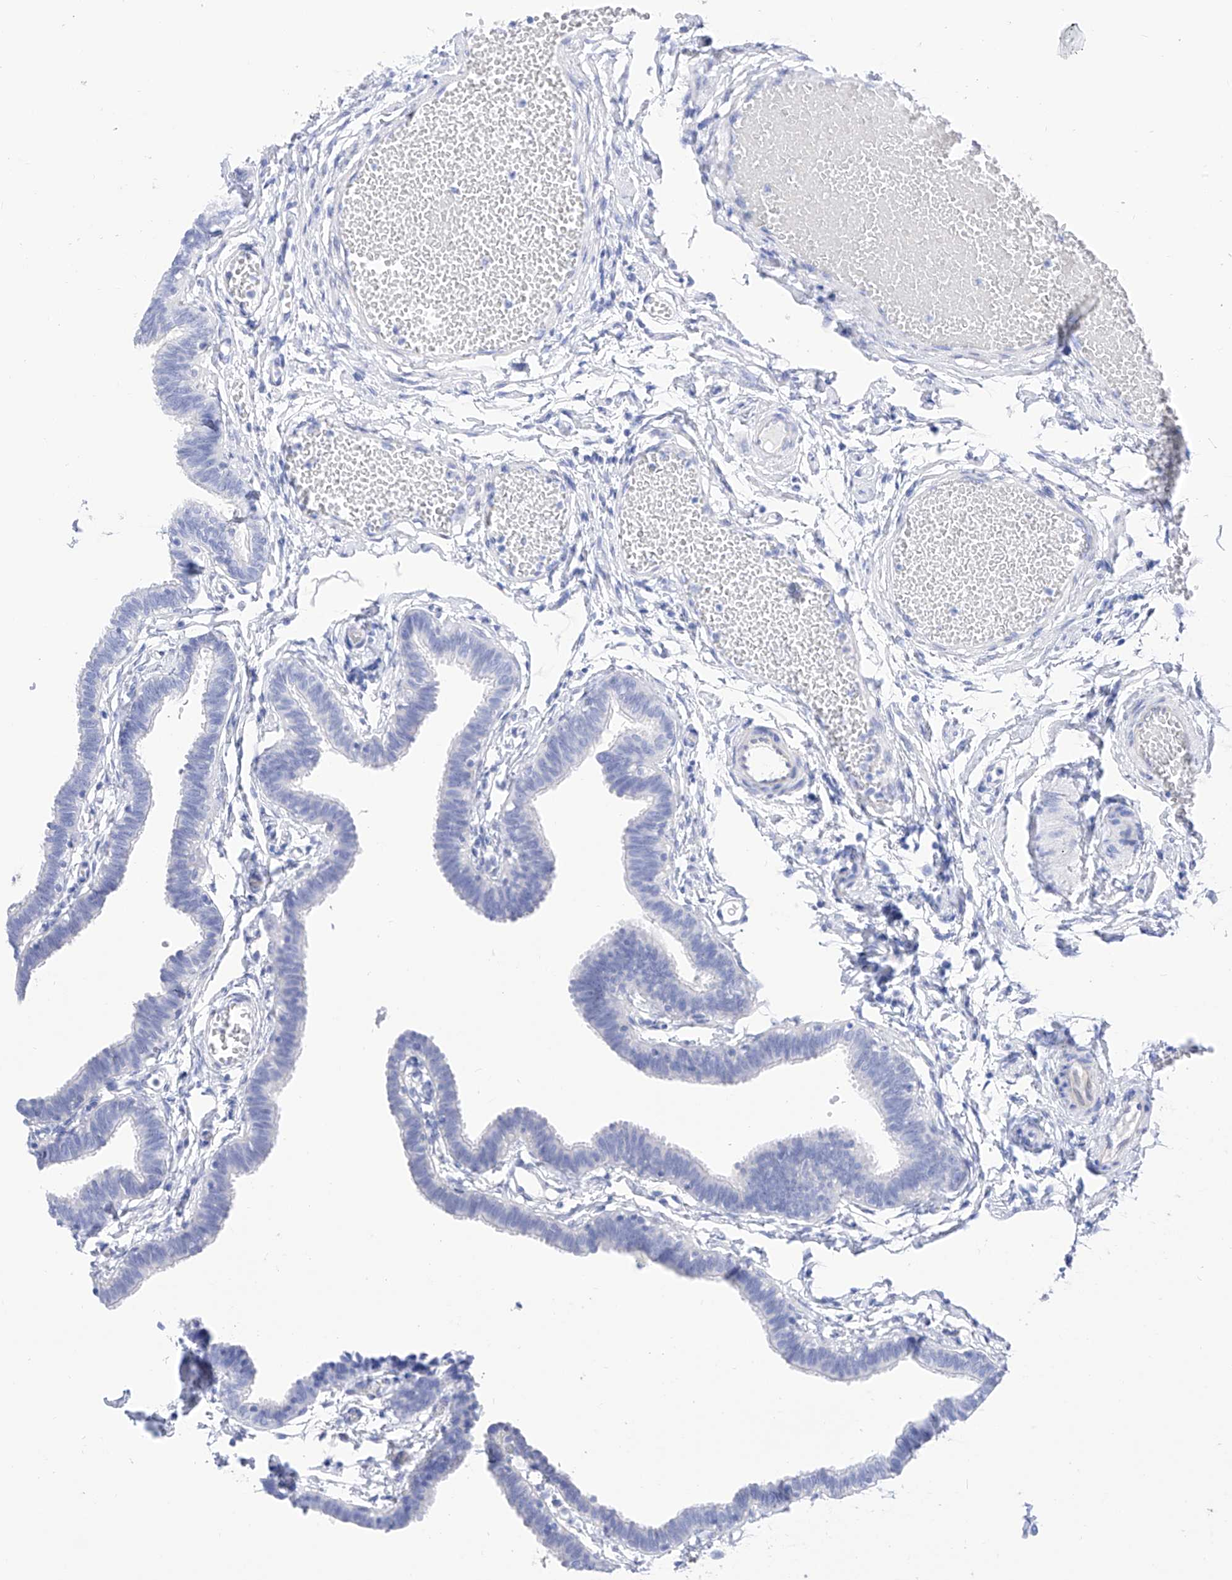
{"staining": {"intensity": "negative", "quantity": "none", "location": "none"}, "tissue": "fallopian tube", "cell_type": "Glandular cells", "image_type": "normal", "snomed": [{"axis": "morphology", "description": "Normal tissue, NOS"}, {"axis": "topography", "description": "Fallopian tube"}, {"axis": "topography", "description": "Ovary"}], "caption": "Immunohistochemical staining of normal fallopian tube exhibits no significant positivity in glandular cells.", "gene": "TRPC7", "patient": {"sex": "female", "age": 23}}